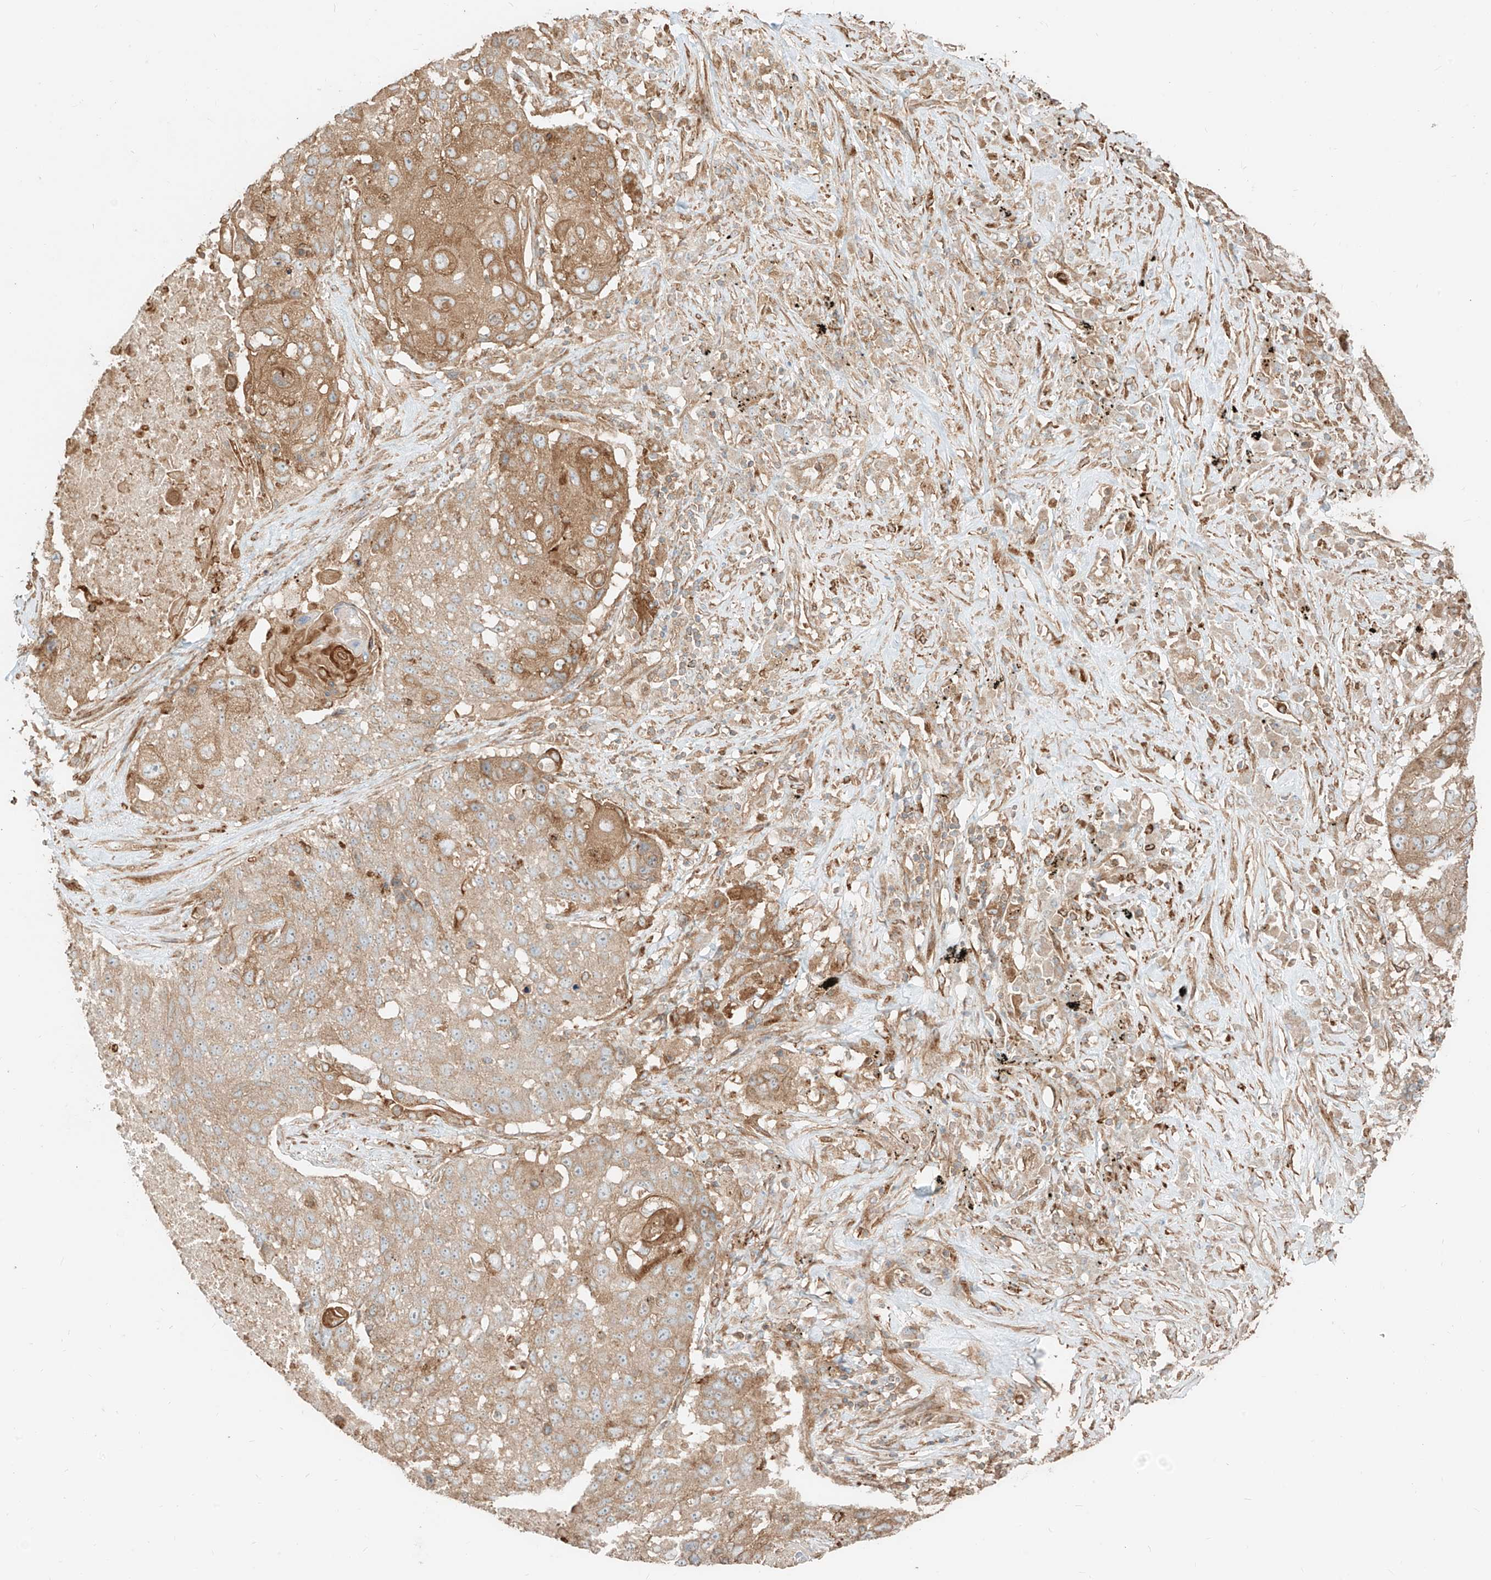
{"staining": {"intensity": "moderate", "quantity": ">75%", "location": "cytoplasmic/membranous"}, "tissue": "lung cancer", "cell_type": "Tumor cells", "image_type": "cancer", "snomed": [{"axis": "morphology", "description": "Squamous cell carcinoma, NOS"}, {"axis": "topography", "description": "Lung"}], "caption": "Lung cancer (squamous cell carcinoma) stained for a protein (brown) shows moderate cytoplasmic/membranous positive staining in about >75% of tumor cells.", "gene": "CCDC115", "patient": {"sex": "male", "age": 61}}